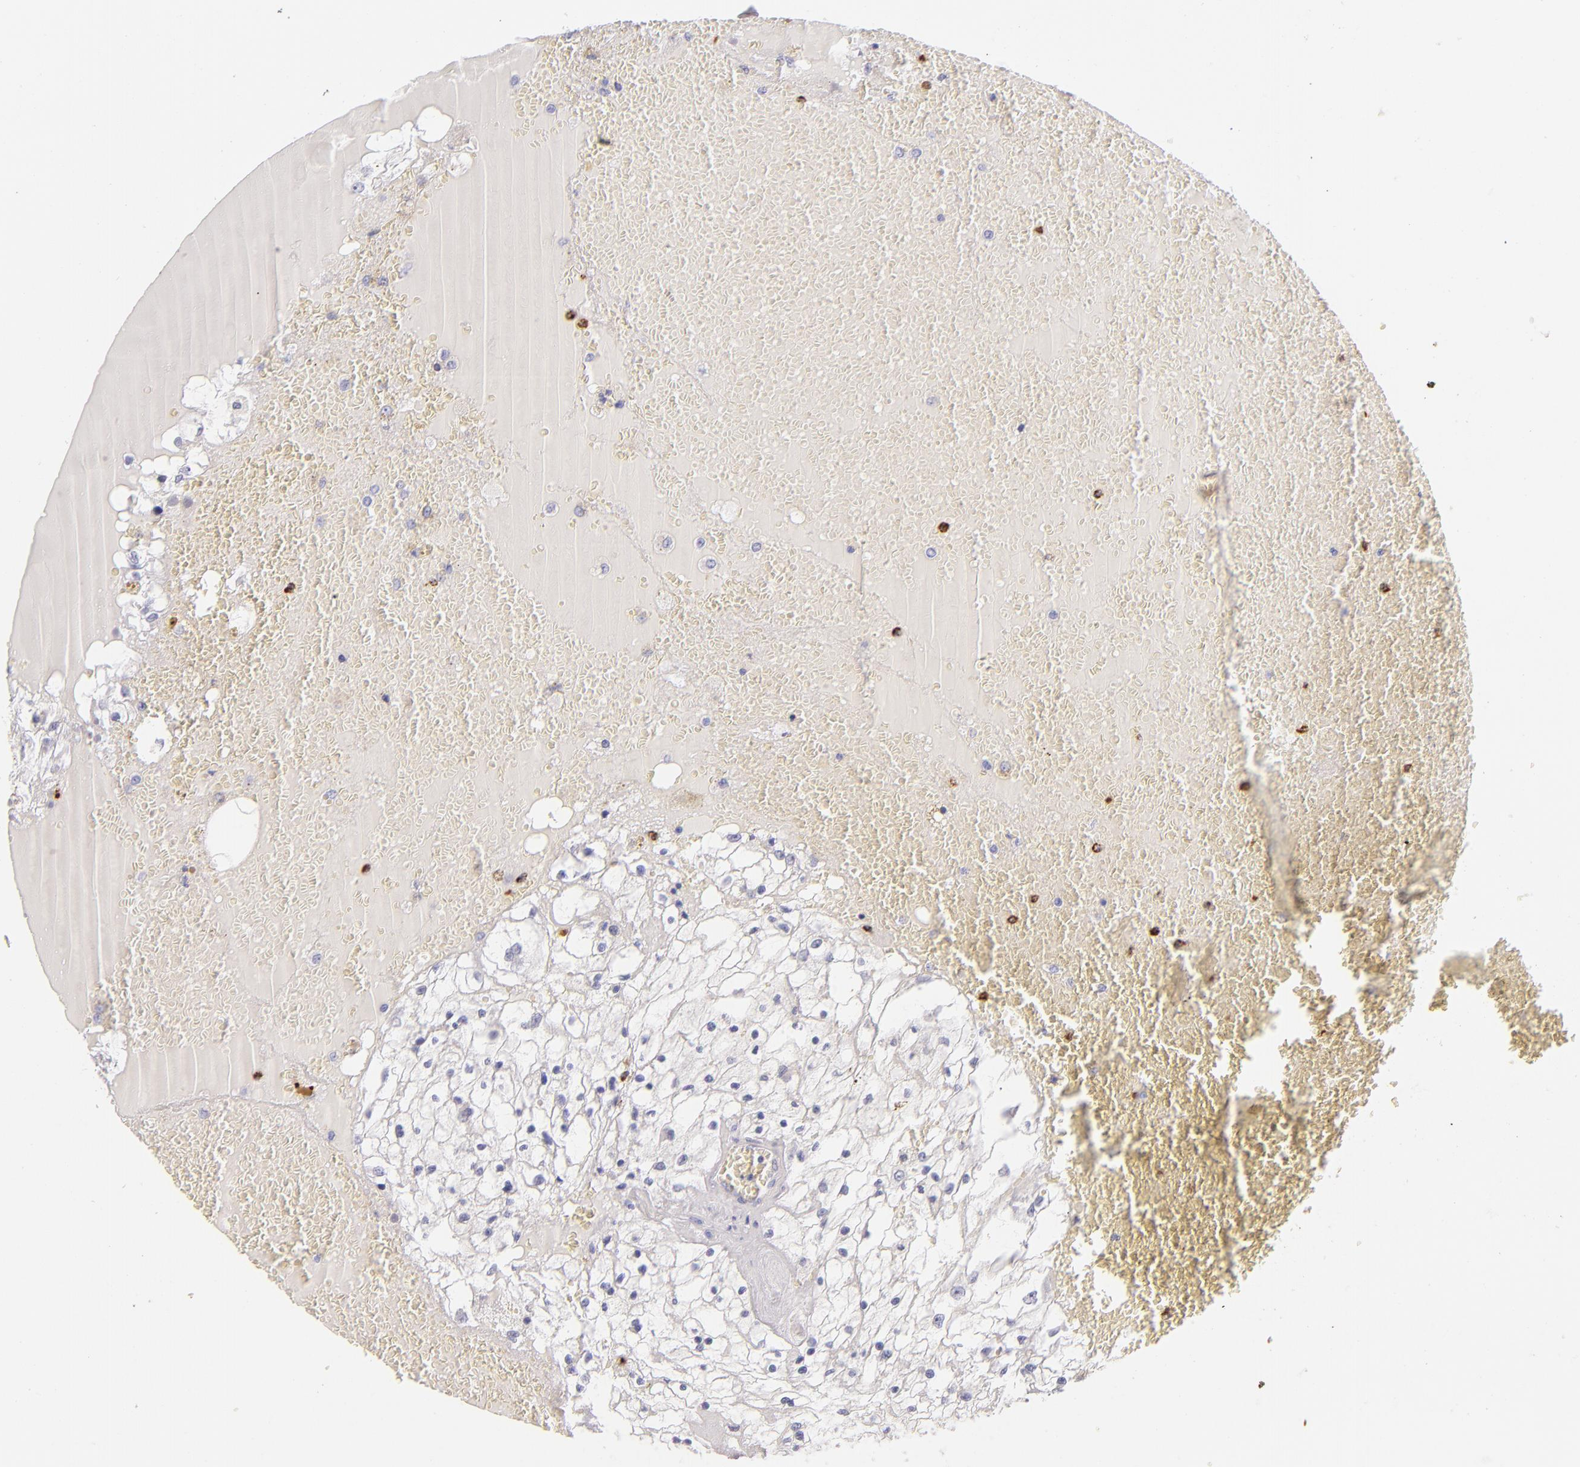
{"staining": {"intensity": "negative", "quantity": "none", "location": "none"}, "tissue": "renal cancer", "cell_type": "Tumor cells", "image_type": "cancer", "snomed": [{"axis": "morphology", "description": "Adenocarcinoma, NOS"}, {"axis": "topography", "description": "Kidney"}], "caption": "Tumor cells show no significant positivity in renal cancer (adenocarcinoma).", "gene": "CDH3", "patient": {"sex": "male", "age": 61}}